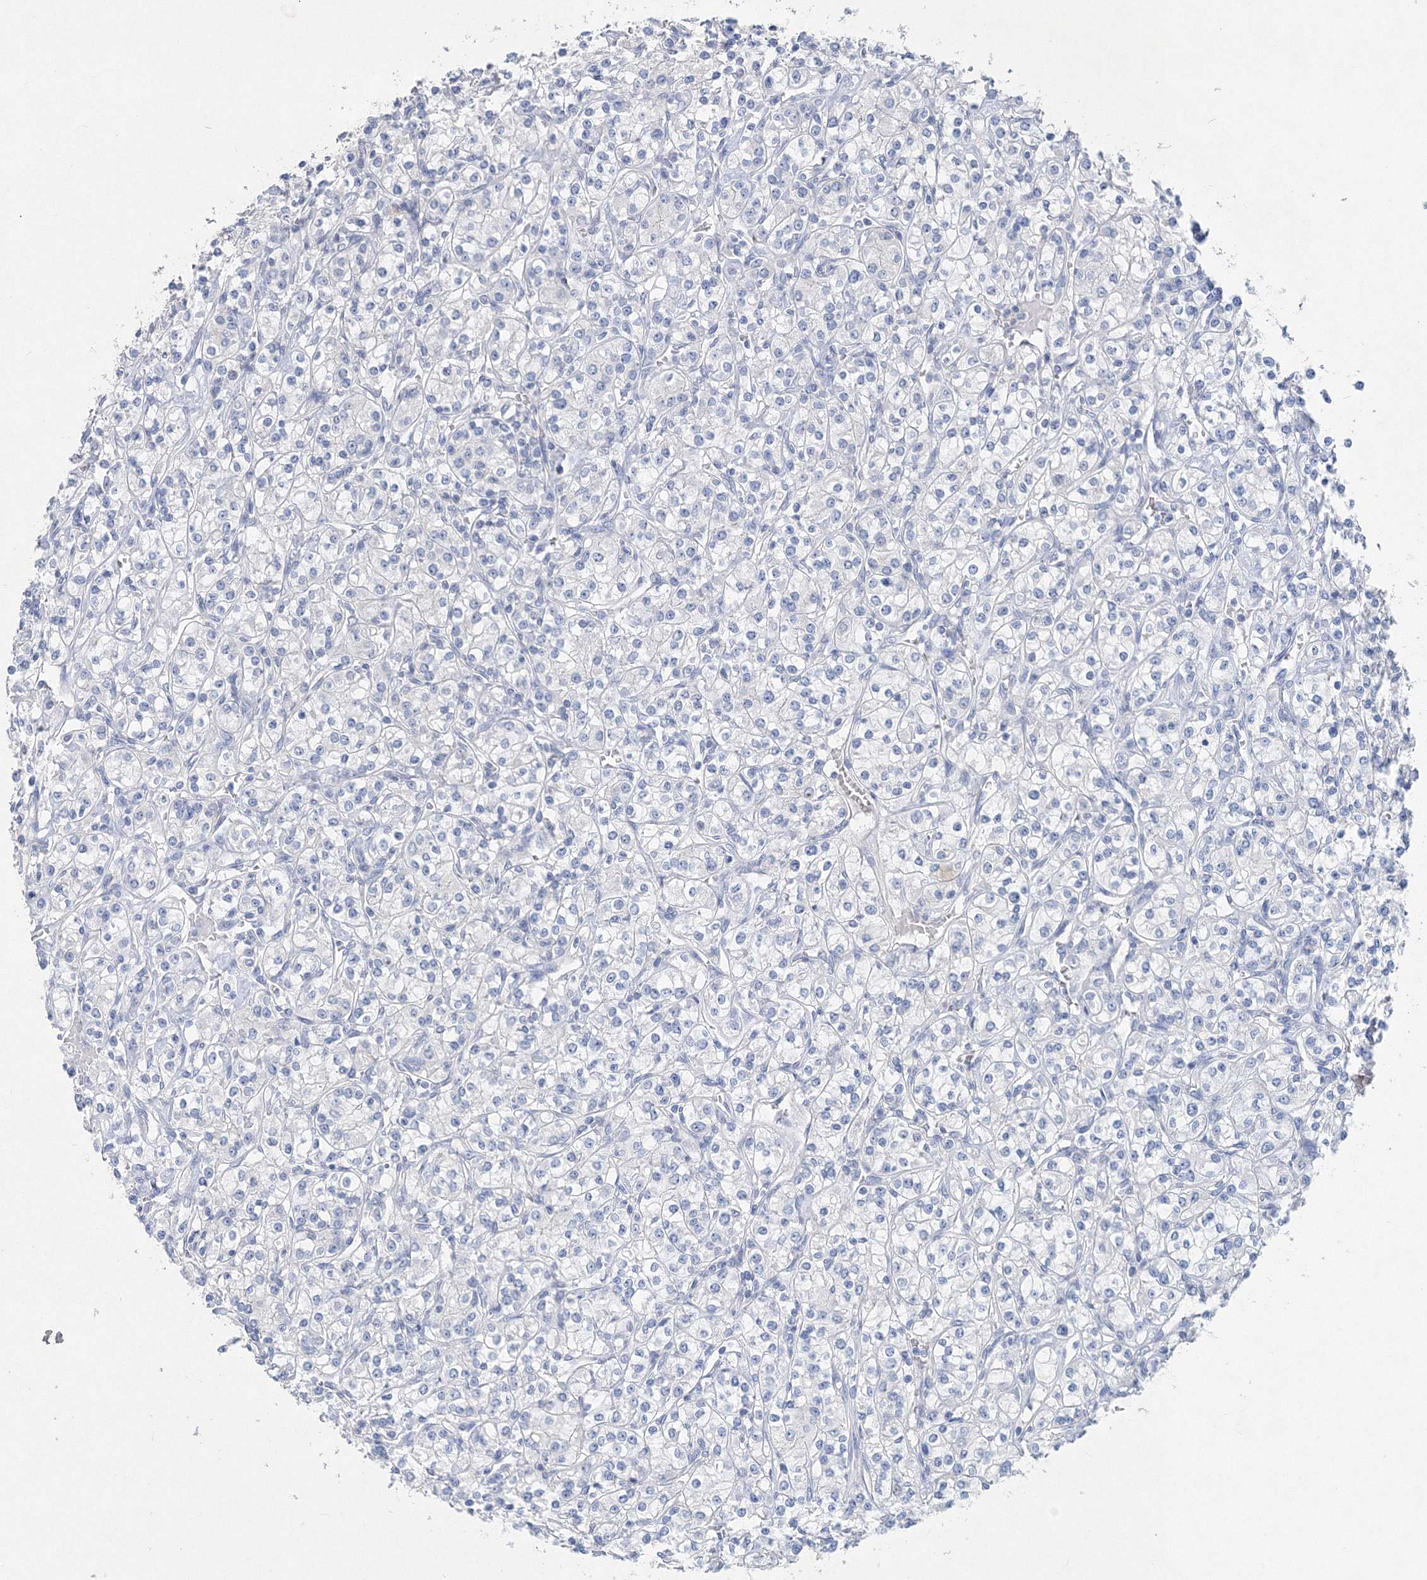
{"staining": {"intensity": "negative", "quantity": "none", "location": "none"}, "tissue": "renal cancer", "cell_type": "Tumor cells", "image_type": "cancer", "snomed": [{"axis": "morphology", "description": "Adenocarcinoma, NOS"}, {"axis": "topography", "description": "Kidney"}], "caption": "Tumor cells show no significant protein staining in renal cancer.", "gene": "OSBPL6", "patient": {"sex": "male", "age": 77}}